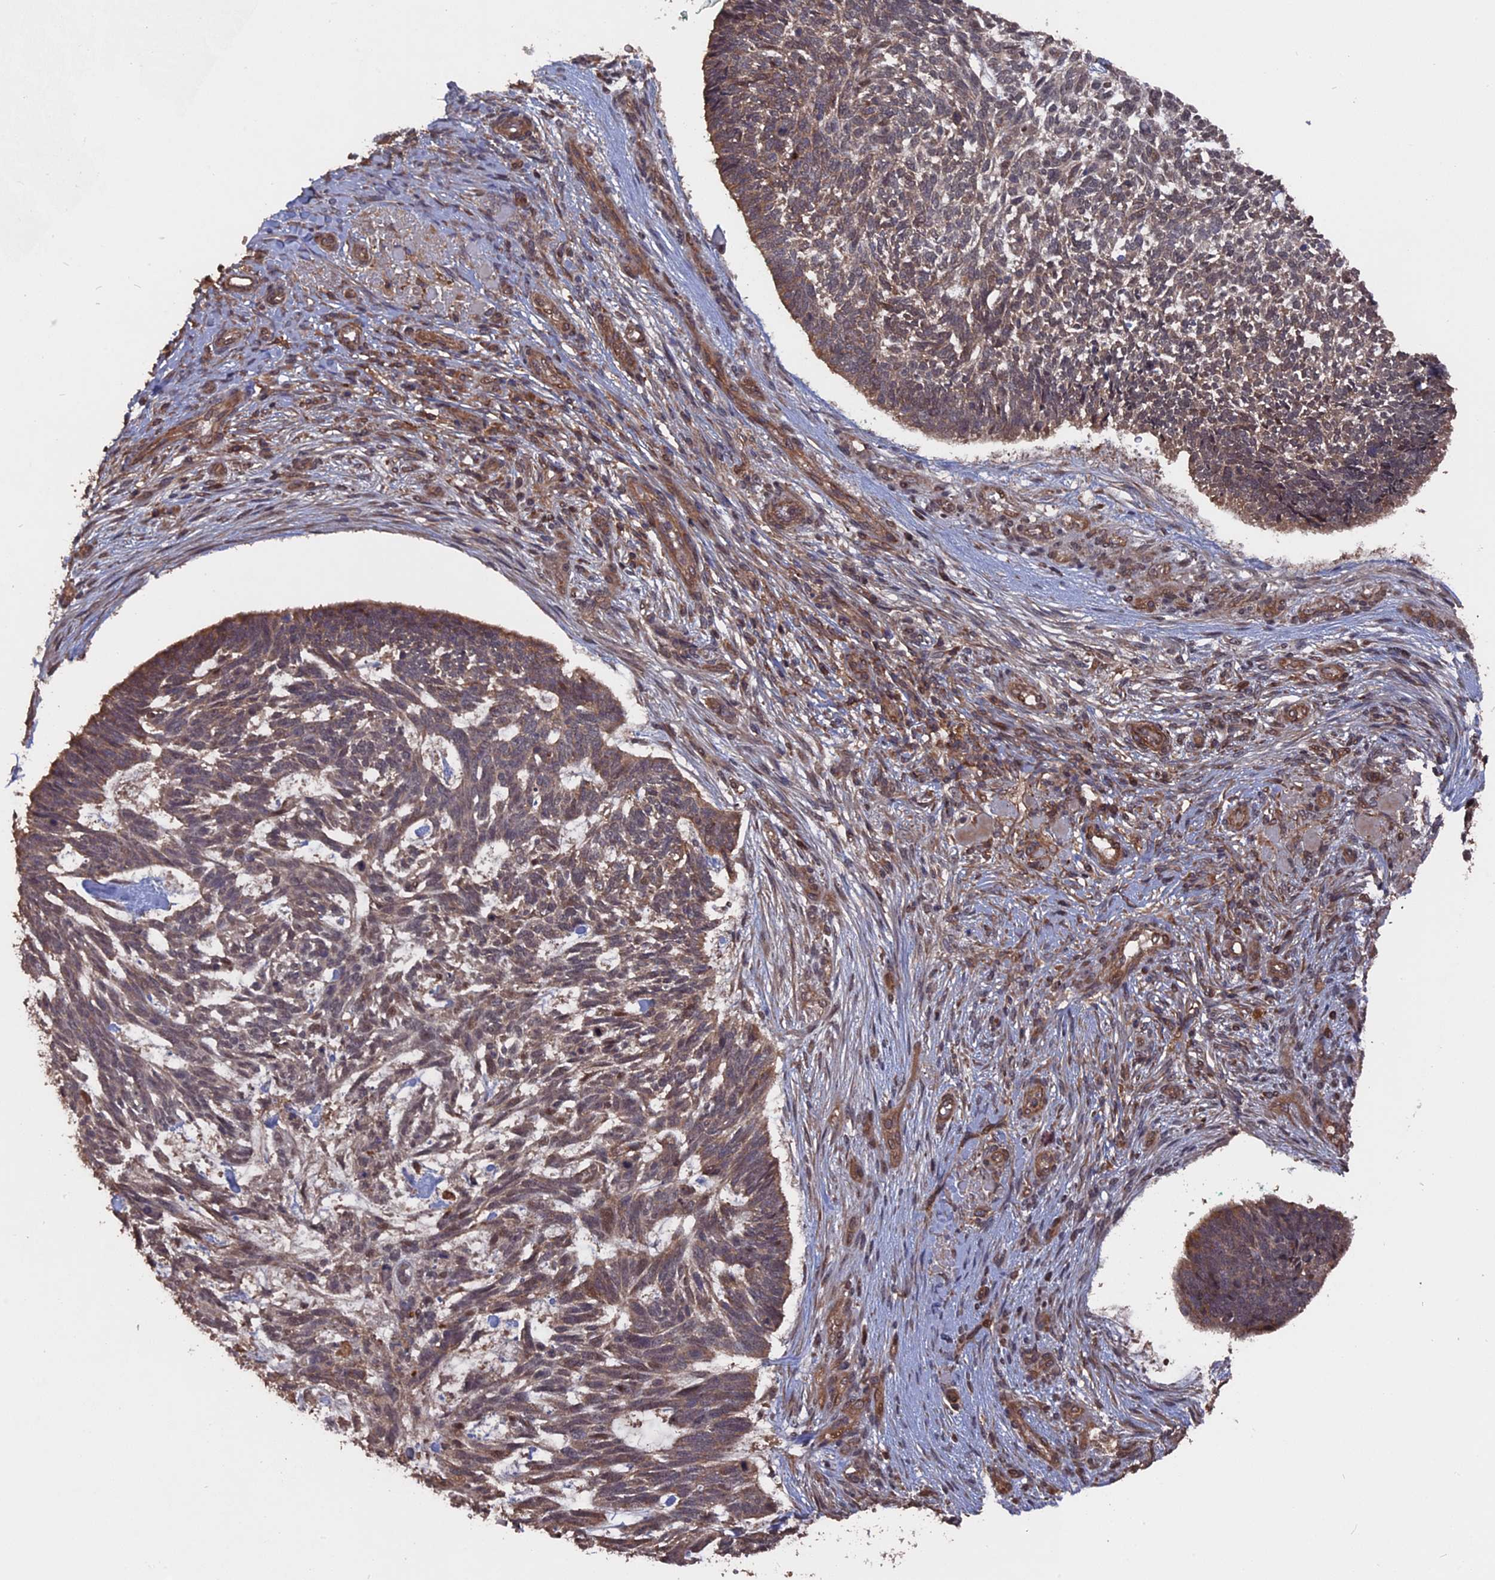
{"staining": {"intensity": "moderate", "quantity": ">75%", "location": "cytoplasmic/membranous,nuclear"}, "tissue": "skin cancer", "cell_type": "Tumor cells", "image_type": "cancer", "snomed": [{"axis": "morphology", "description": "Basal cell carcinoma"}, {"axis": "topography", "description": "Skin"}], "caption": "Basal cell carcinoma (skin) was stained to show a protein in brown. There is medium levels of moderate cytoplasmic/membranous and nuclear staining in approximately >75% of tumor cells. Nuclei are stained in blue.", "gene": "TELO2", "patient": {"sex": "male", "age": 88}}